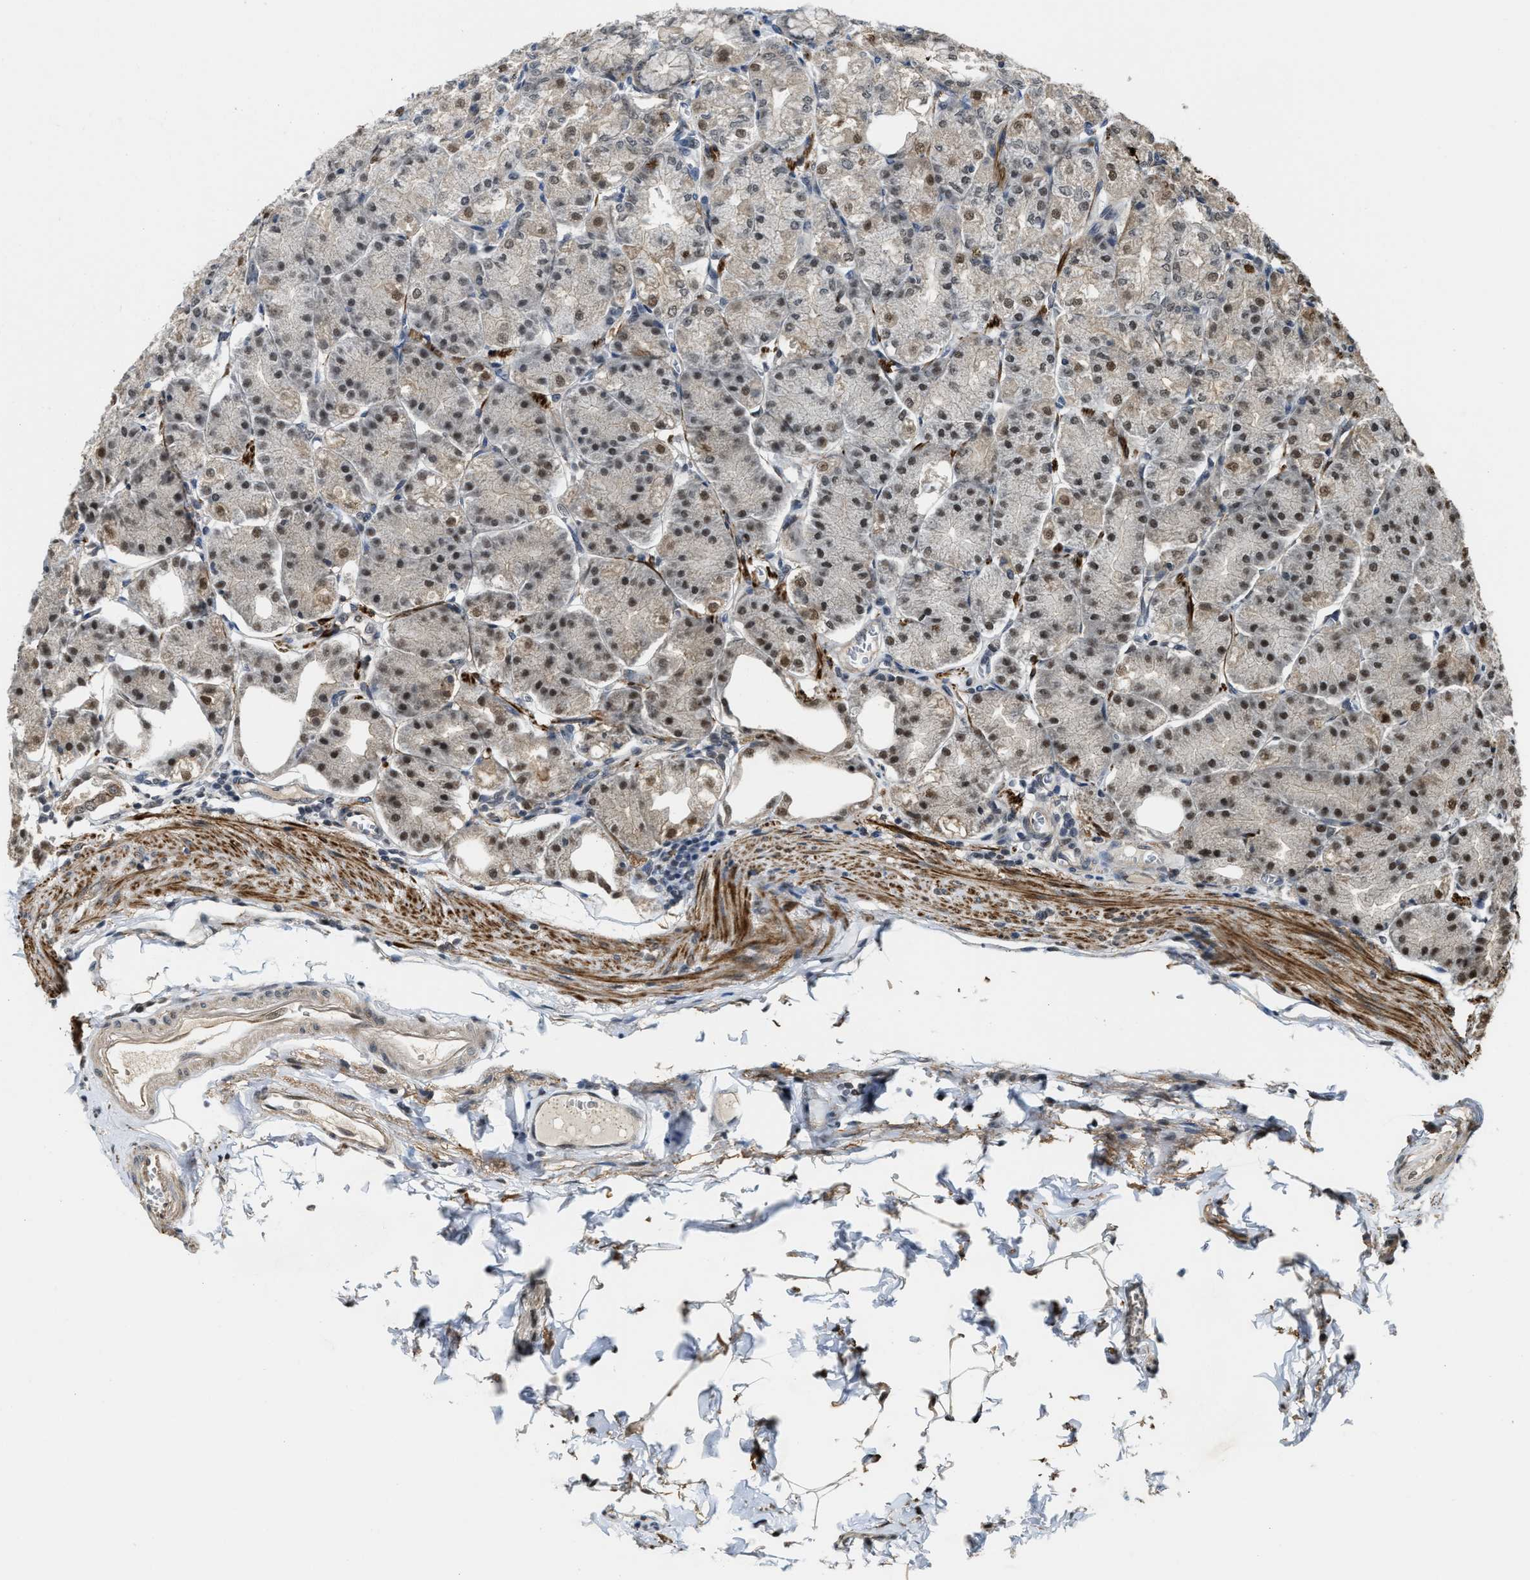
{"staining": {"intensity": "strong", "quantity": ">75%", "location": "cytoplasmic/membranous,nuclear"}, "tissue": "stomach", "cell_type": "Glandular cells", "image_type": "normal", "snomed": [{"axis": "morphology", "description": "Normal tissue, NOS"}, {"axis": "topography", "description": "Stomach, lower"}], "caption": "Benign stomach shows strong cytoplasmic/membranous,nuclear positivity in approximately >75% of glandular cells, visualized by immunohistochemistry.", "gene": "ZNF250", "patient": {"sex": "male", "age": 71}}